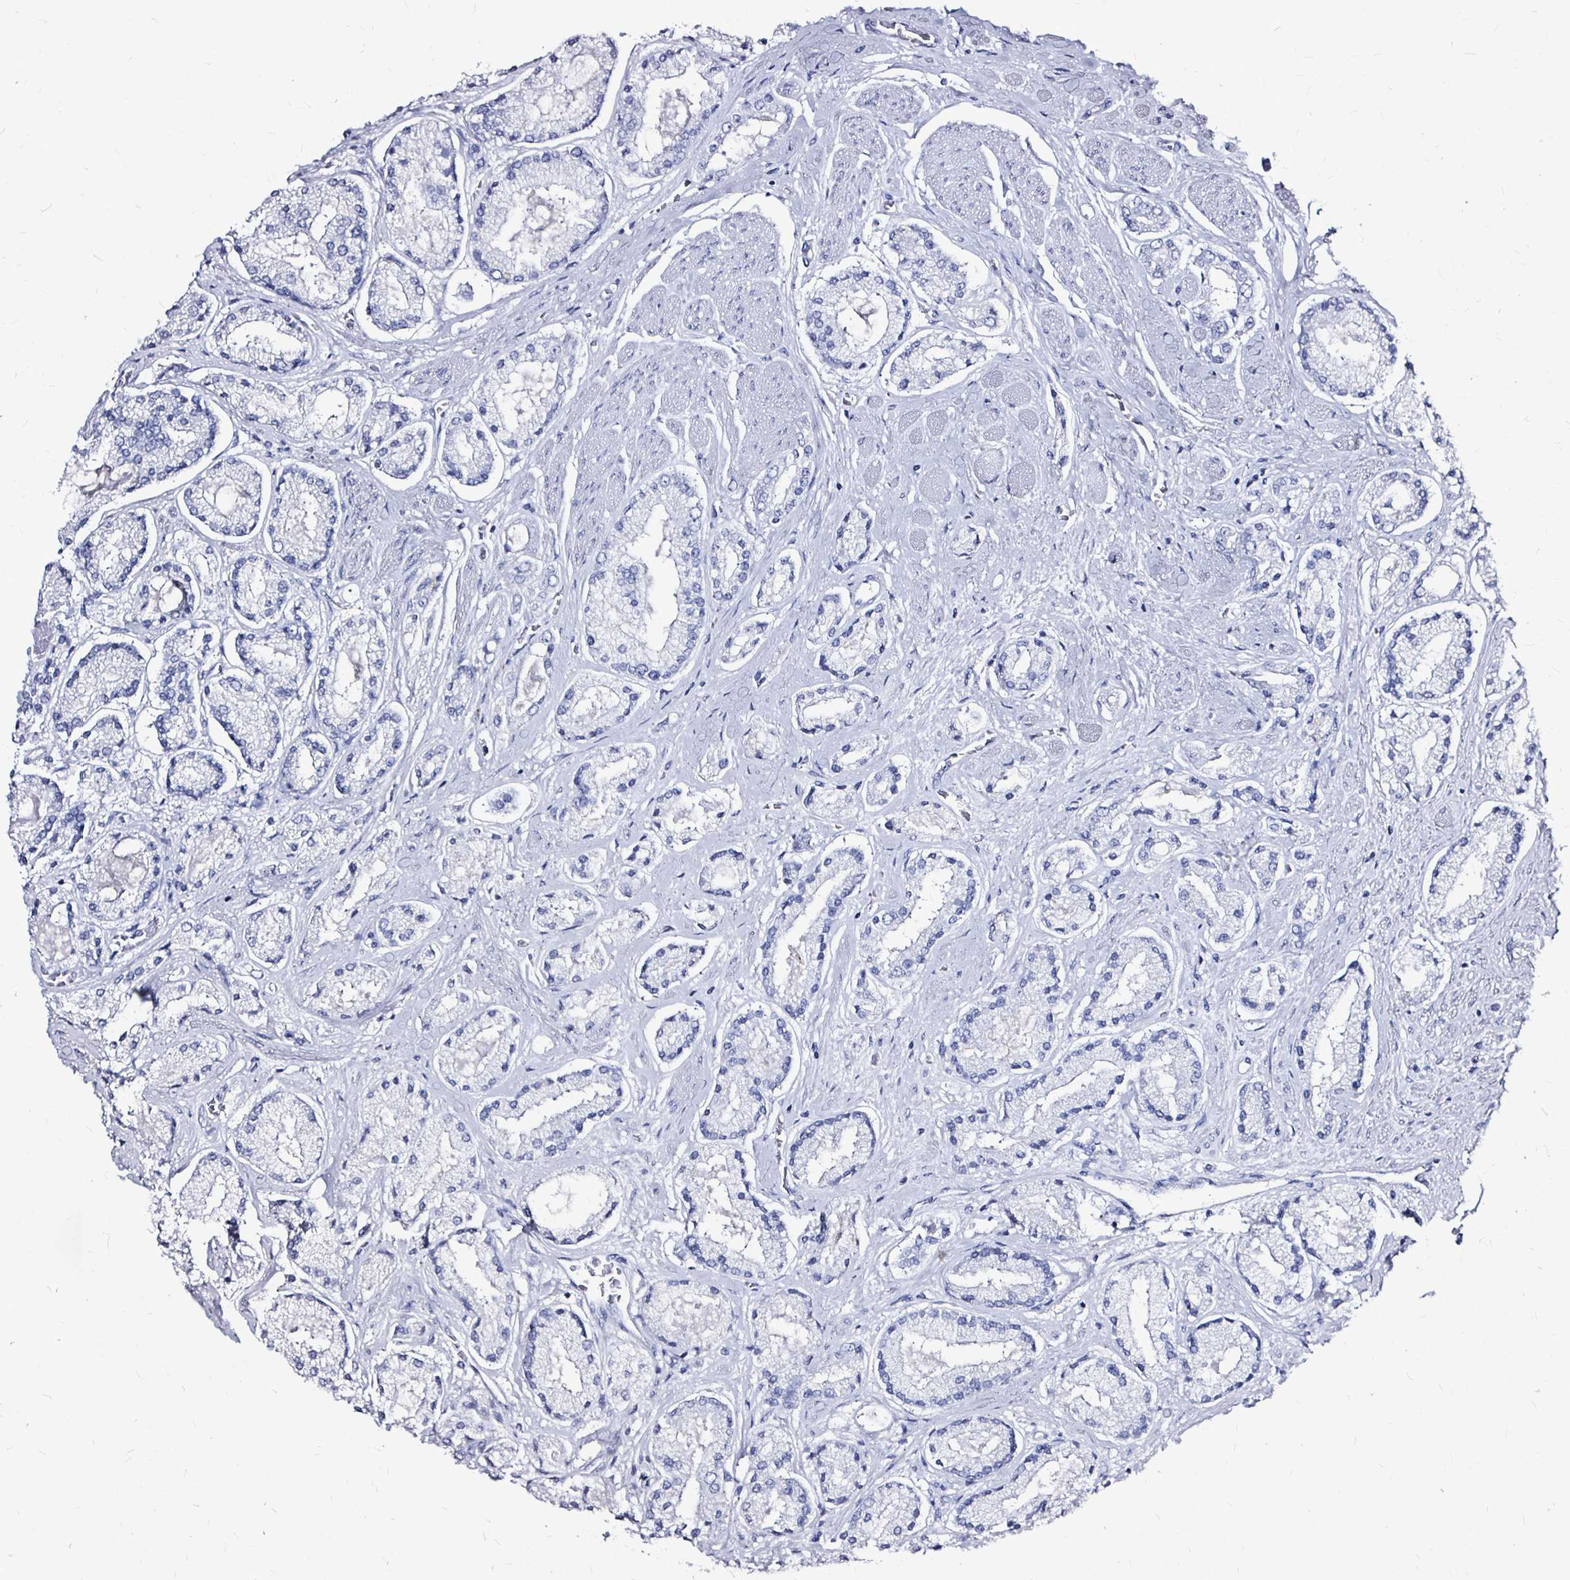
{"staining": {"intensity": "negative", "quantity": "none", "location": "none"}, "tissue": "prostate cancer", "cell_type": "Tumor cells", "image_type": "cancer", "snomed": [{"axis": "morphology", "description": "Adenocarcinoma, High grade"}, {"axis": "topography", "description": "Prostate"}], "caption": "High-grade adenocarcinoma (prostate) was stained to show a protein in brown. There is no significant expression in tumor cells.", "gene": "LUZP4", "patient": {"sex": "male", "age": 67}}